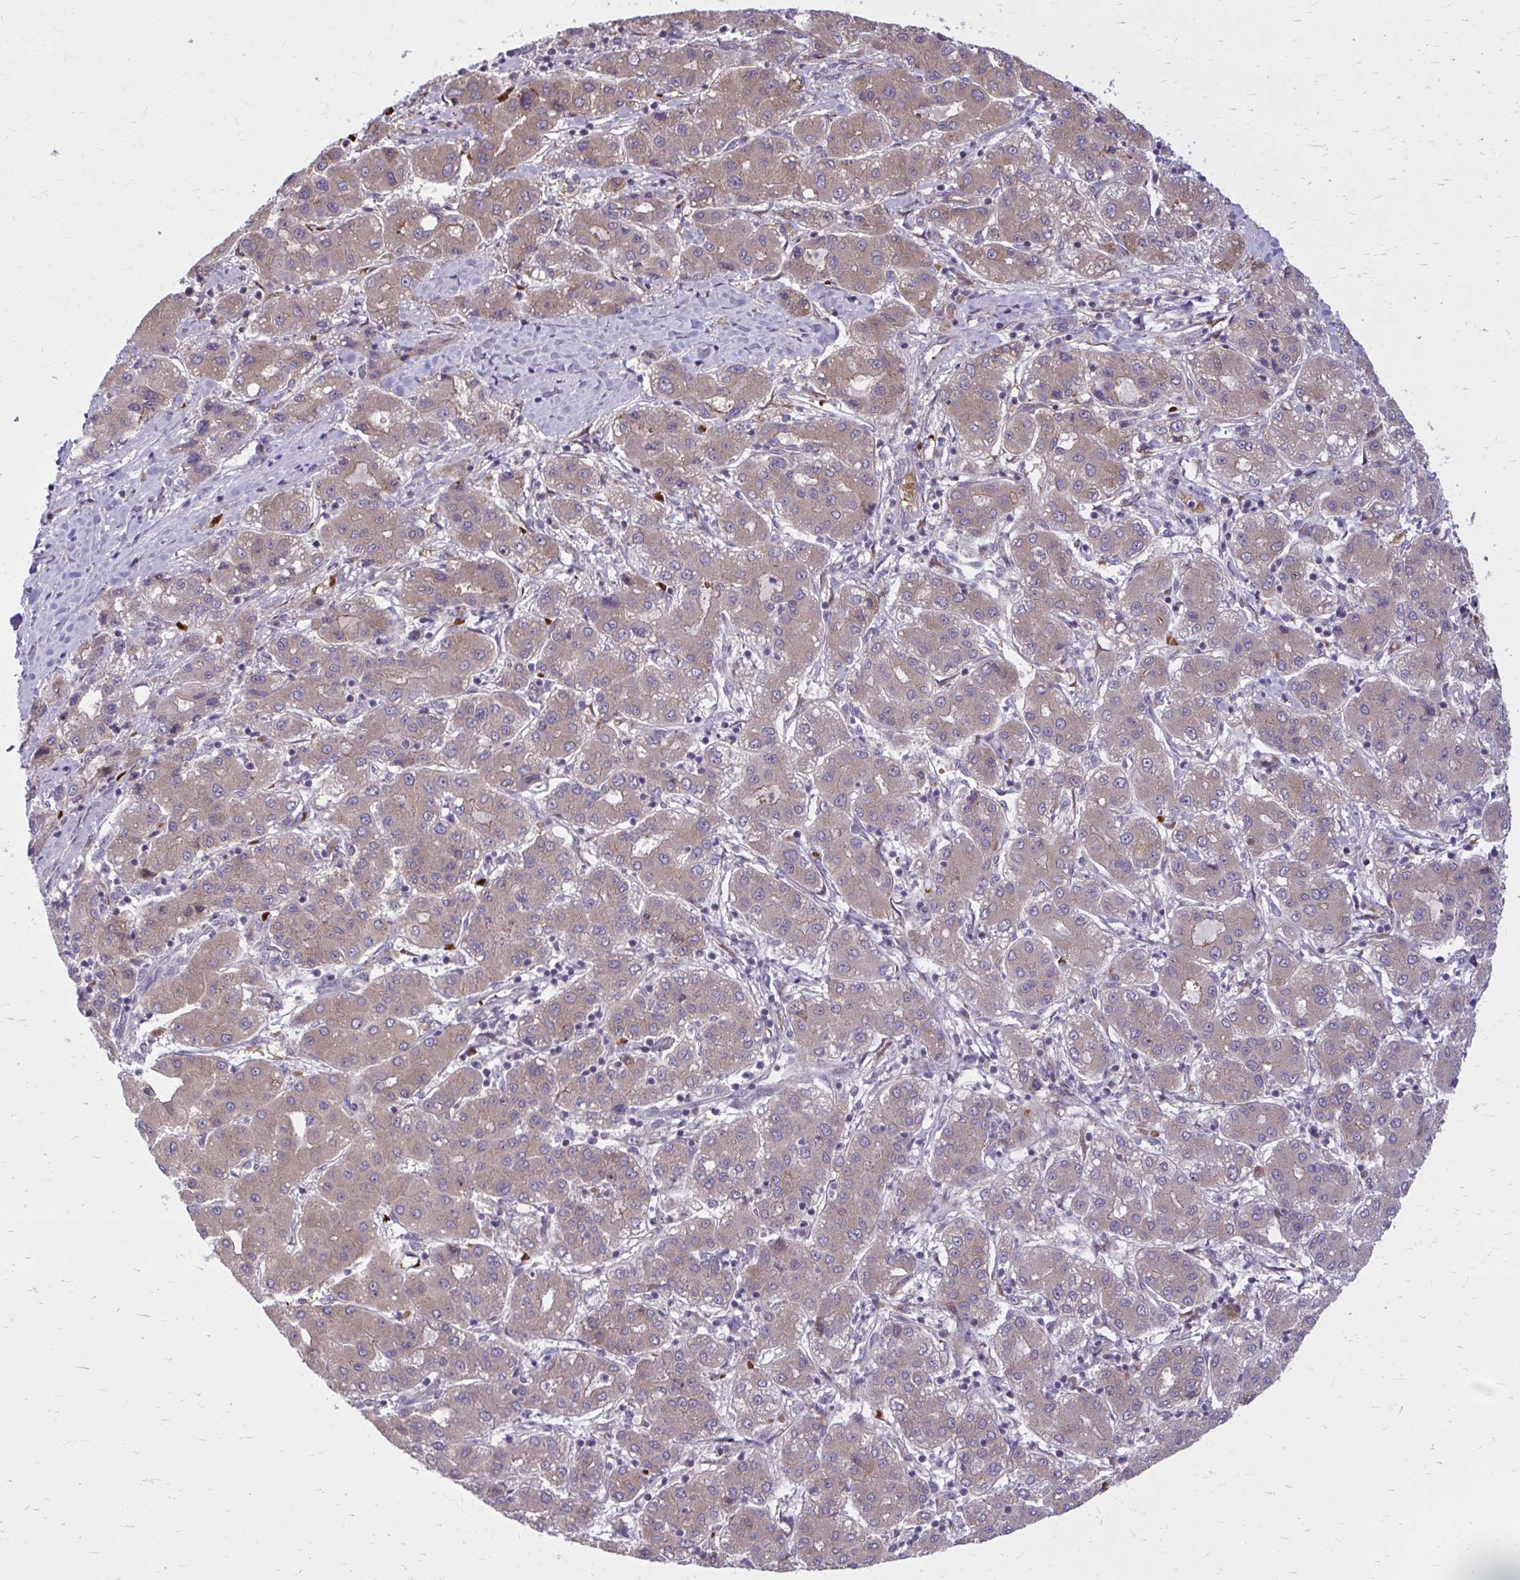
{"staining": {"intensity": "weak", "quantity": ">75%", "location": "cytoplasmic/membranous"}, "tissue": "liver cancer", "cell_type": "Tumor cells", "image_type": "cancer", "snomed": [{"axis": "morphology", "description": "Carcinoma, Hepatocellular, NOS"}, {"axis": "topography", "description": "Liver"}], "caption": "Protein expression by immunohistochemistry (IHC) reveals weak cytoplasmic/membranous positivity in about >75% of tumor cells in liver cancer (hepatocellular carcinoma).", "gene": "SNF8", "patient": {"sex": "male", "age": 65}}